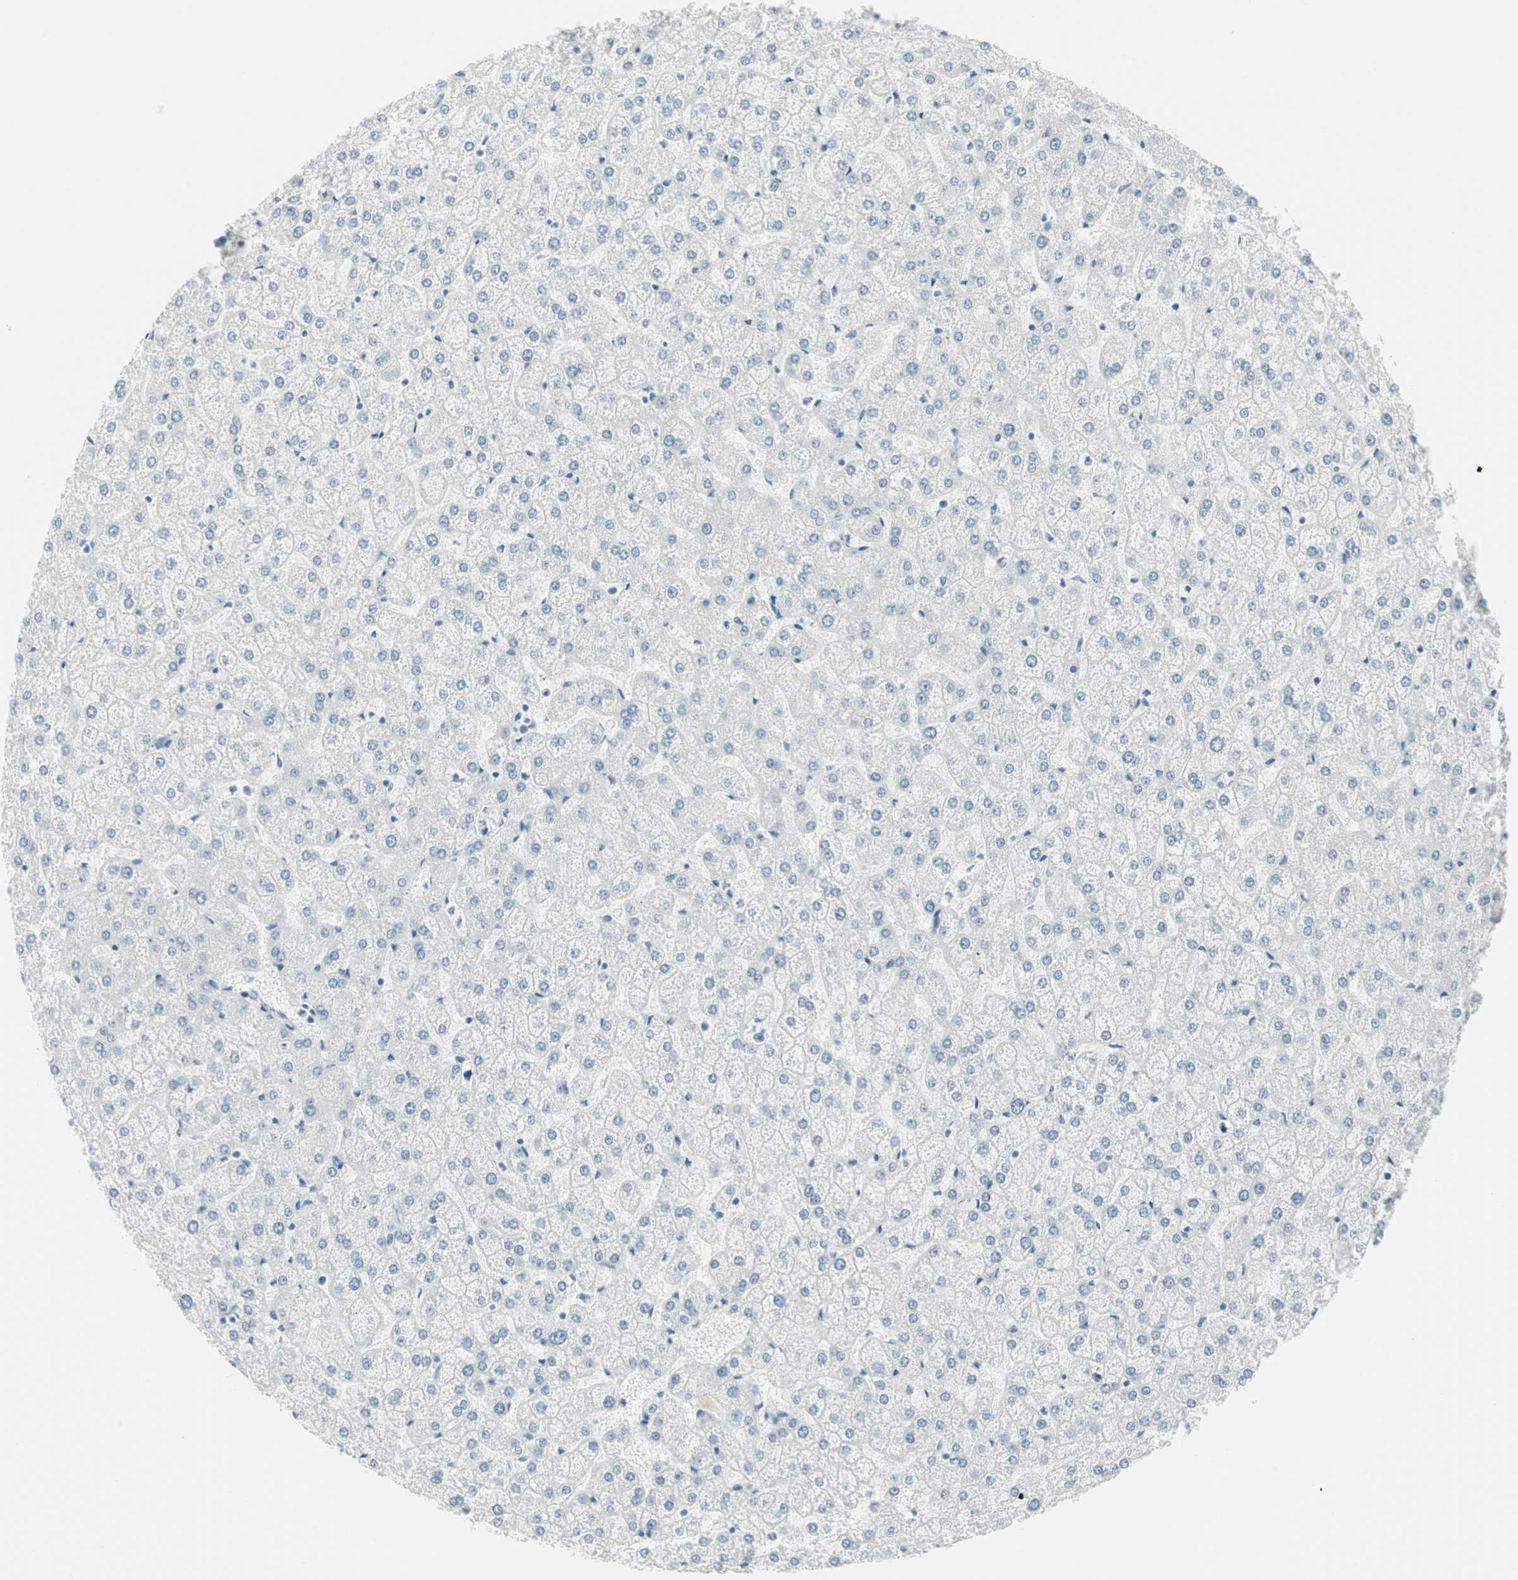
{"staining": {"intensity": "negative", "quantity": "none", "location": "none"}, "tissue": "liver", "cell_type": "Cholangiocytes", "image_type": "normal", "snomed": [{"axis": "morphology", "description": "Normal tissue, NOS"}, {"axis": "topography", "description": "Liver"}], "caption": "An immunohistochemistry image of unremarkable liver is shown. There is no staining in cholangiocytes of liver. (DAB (3,3'-diaminobenzidine) immunohistochemistry (IHC) visualized using brightfield microscopy, high magnification).", "gene": "MLLT10", "patient": {"sex": "female", "age": 32}}